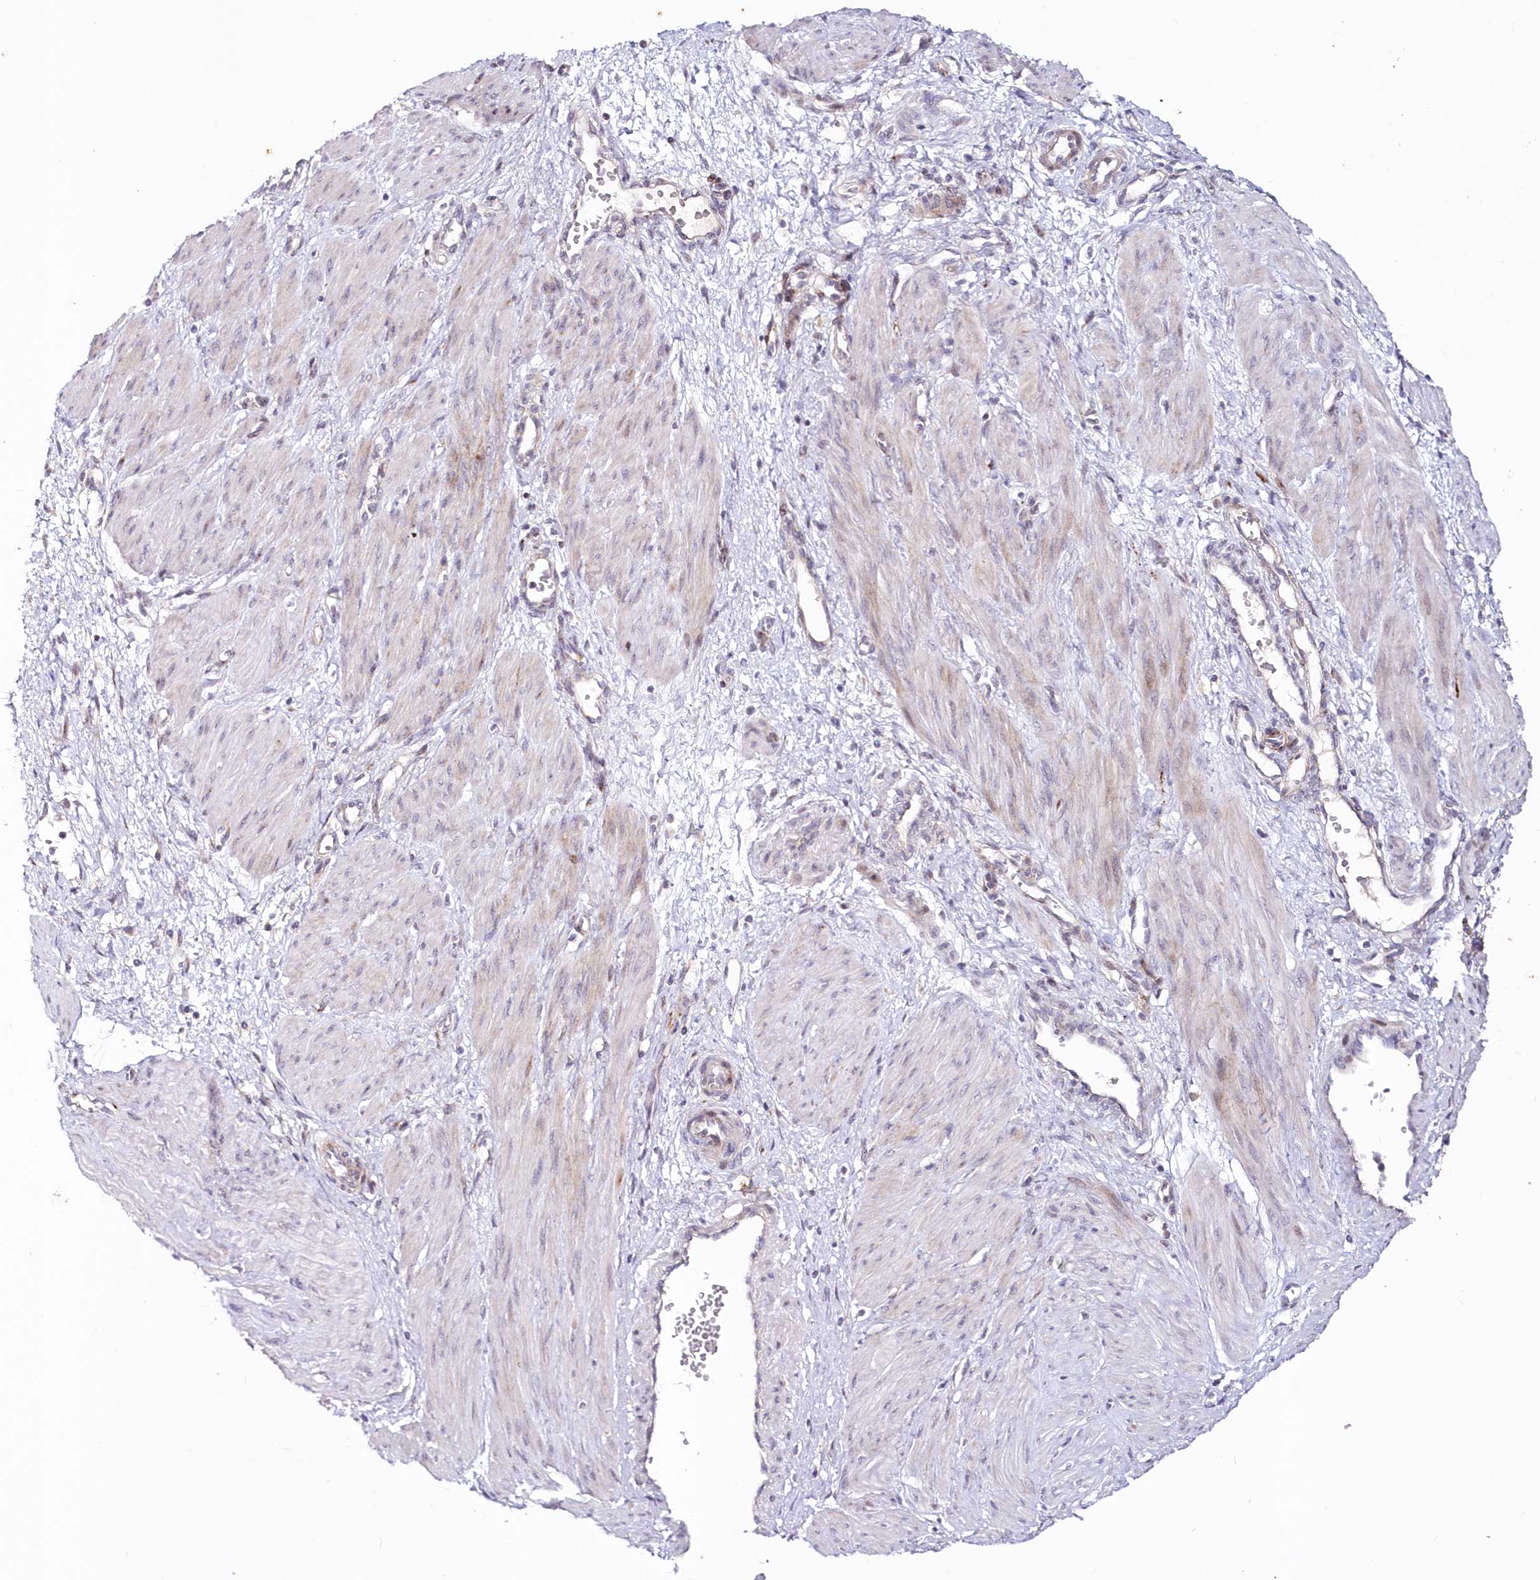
{"staining": {"intensity": "weak", "quantity": "<25%", "location": "cytoplasmic/membranous"}, "tissue": "smooth muscle", "cell_type": "Smooth muscle cells", "image_type": "normal", "snomed": [{"axis": "morphology", "description": "Normal tissue, NOS"}, {"axis": "topography", "description": "Endometrium"}], "caption": "Smooth muscle cells are negative for protein expression in unremarkable human smooth muscle. (DAB (3,3'-diaminobenzidine) immunohistochemistry visualized using brightfield microscopy, high magnification).", "gene": "SNED1", "patient": {"sex": "female", "age": 33}}